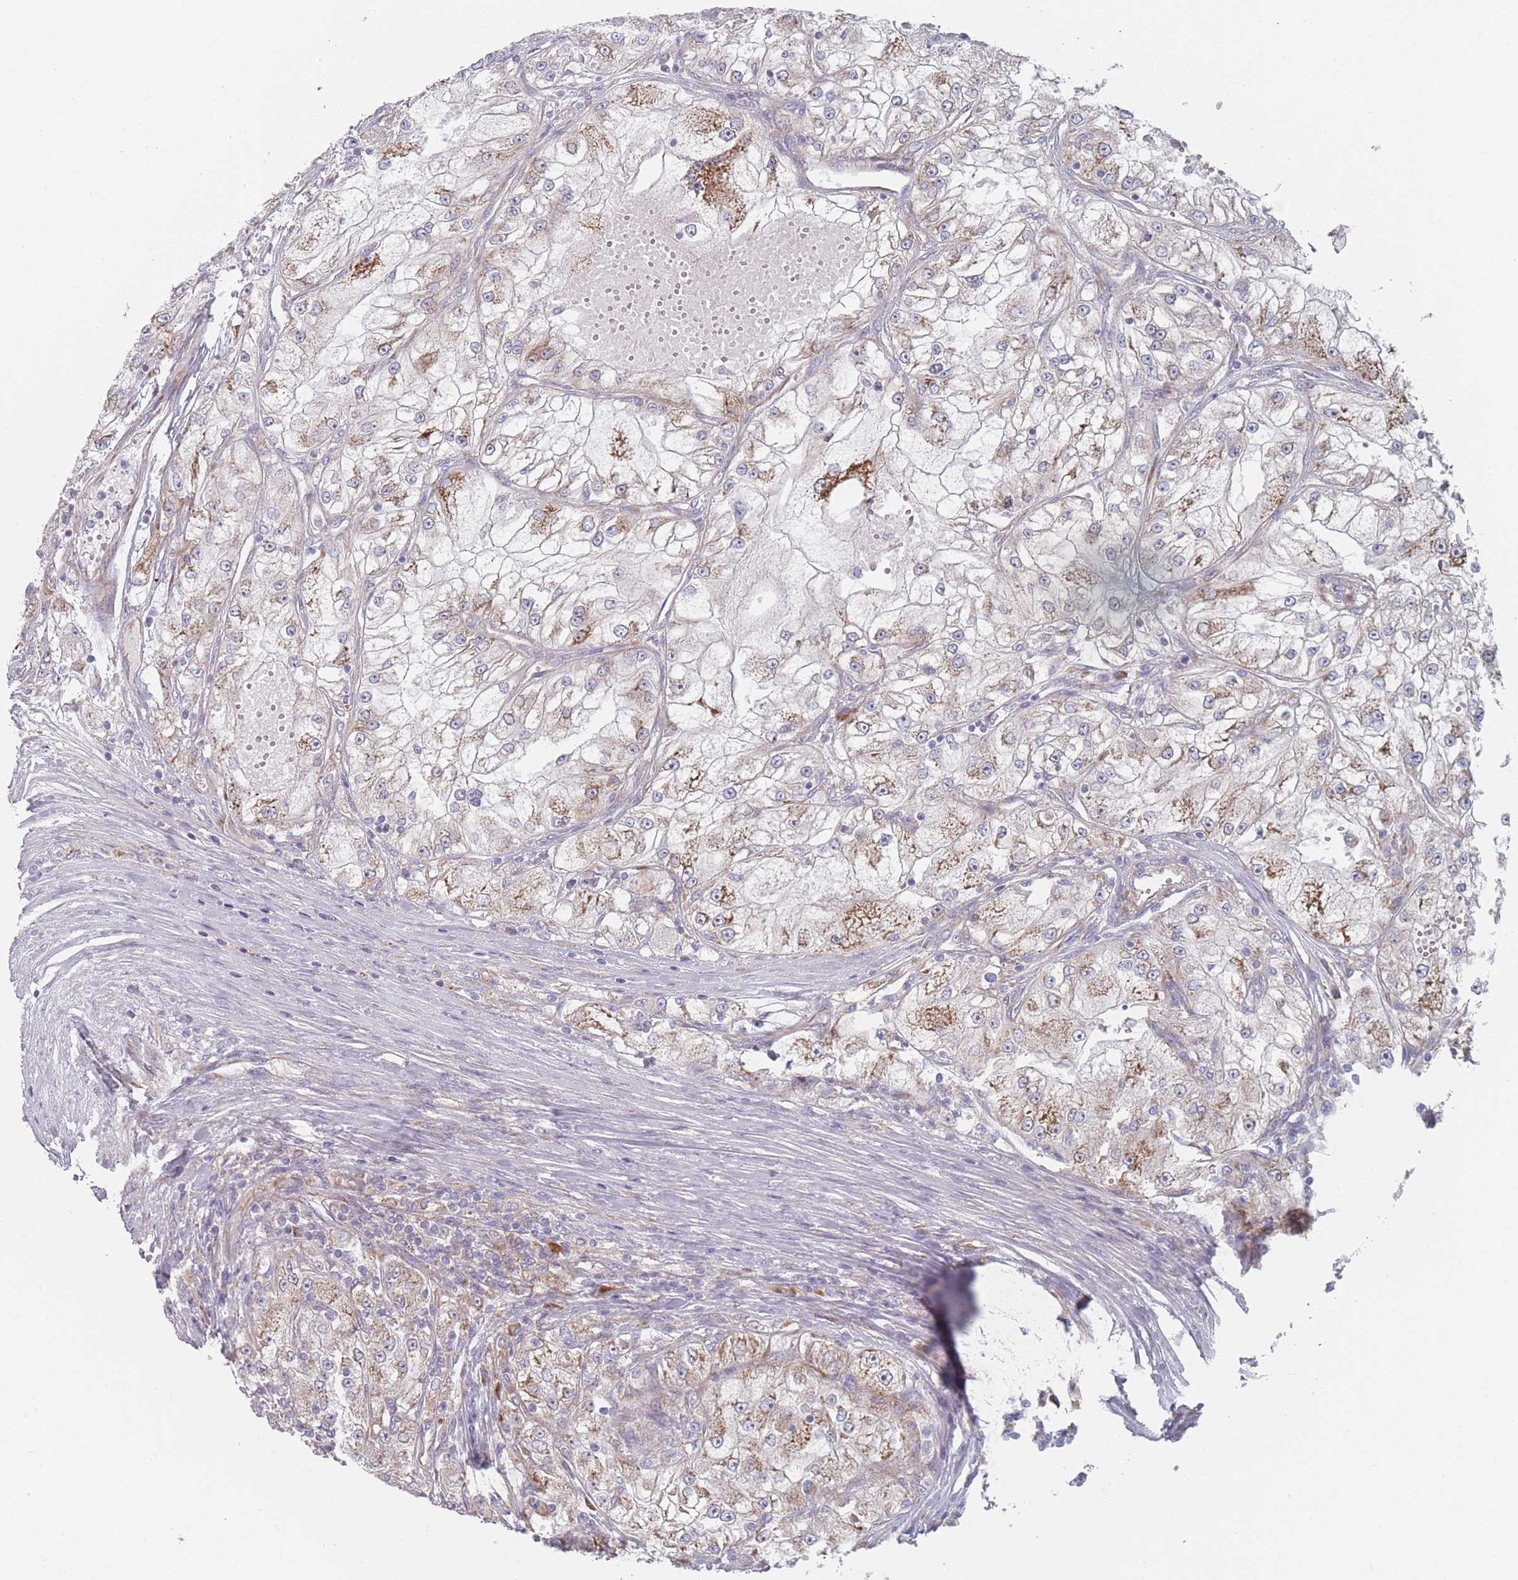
{"staining": {"intensity": "moderate", "quantity": "<25%", "location": "cytoplasmic/membranous"}, "tissue": "renal cancer", "cell_type": "Tumor cells", "image_type": "cancer", "snomed": [{"axis": "morphology", "description": "Adenocarcinoma, NOS"}, {"axis": "topography", "description": "Kidney"}], "caption": "Protein analysis of adenocarcinoma (renal) tissue reveals moderate cytoplasmic/membranous staining in about <25% of tumor cells.", "gene": "CACNG5", "patient": {"sex": "female", "age": 72}}